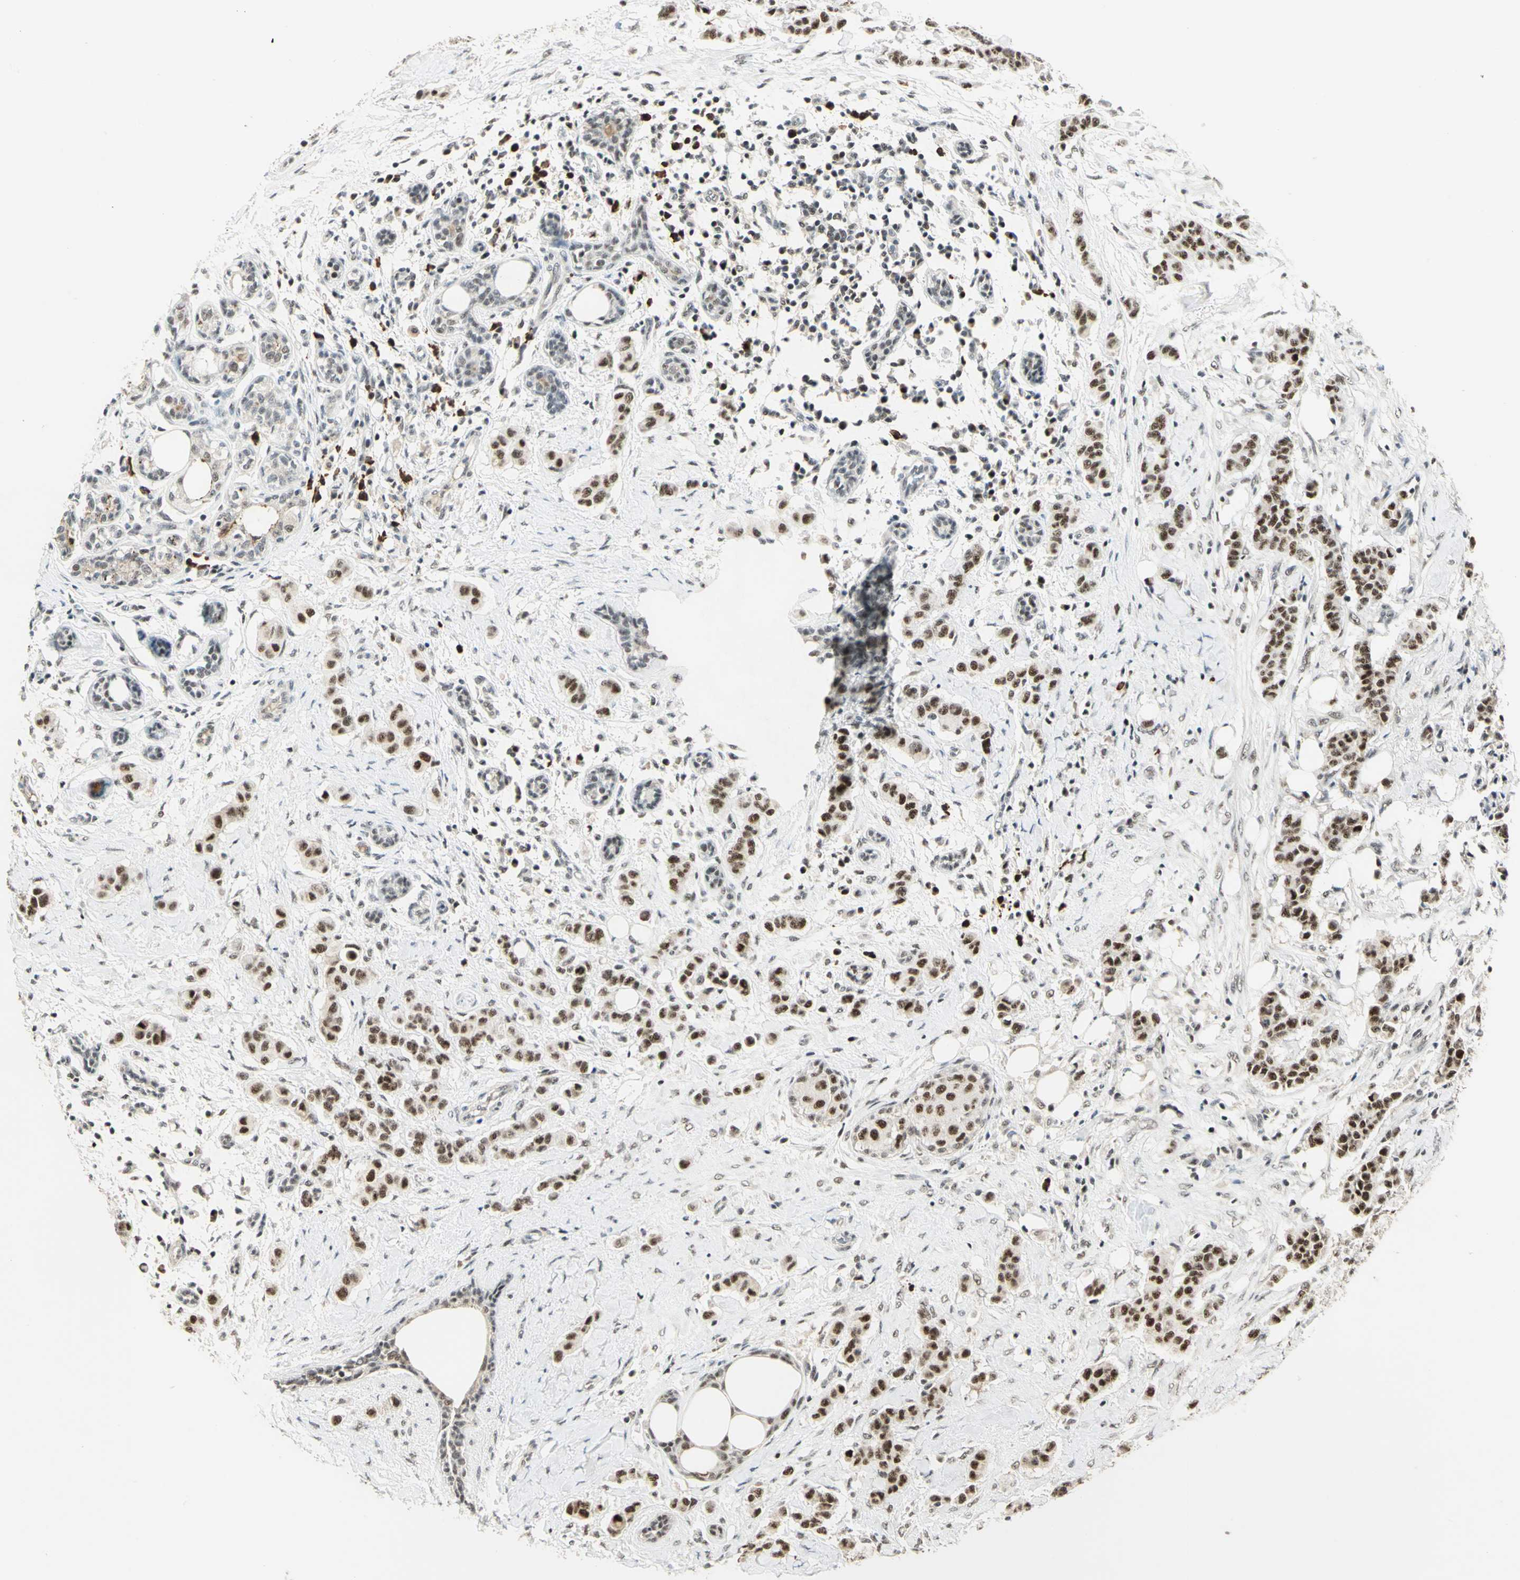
{"staining": {"intensity": "strong", "quantity": ">75%", "location": "nuclear"}, "tissue": "breast cancer", "cell_type": "Tumor cells", "image_type": "cancer", "snomed": [{"axis": "morphology", "description": "Duct carcinoma"}, {"axis": "topography", "description": "Breast"}], "caption": "Immunohistochemical staining of breast cancer (infiltrating ductal carcinoma) exhibits strong nuclear protein positivity in approximately >75% of tumor cells.", "gene": "CCNT1", "patient": {"sex": "female", "age": 40}}